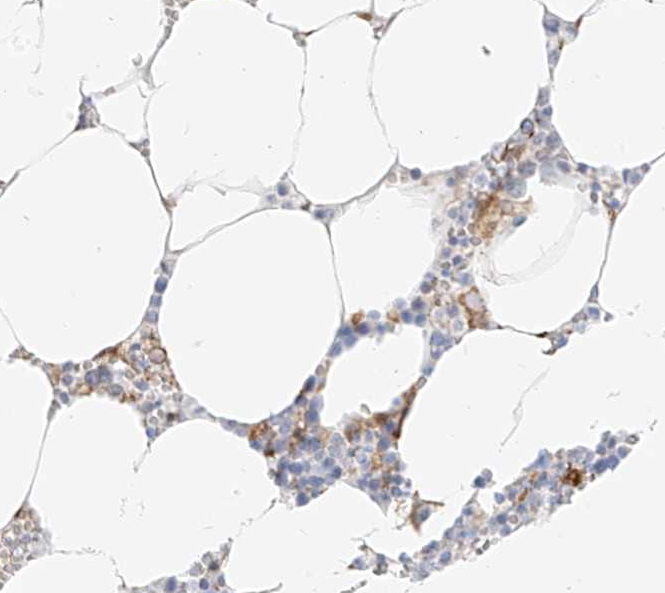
{"staining": {"intensity": "negative", "quantity": "none", "location": "none"}, "tissue": "bone marrow", "cell_type": "Hematopoietic cells", "image_type": "normal", "snomed": [{"axis": "morphology", "description": "Normal tissue, NOS"}, {"axis": "topography", "description": "Bone marrow"}], "caption": "Immunohistochemical staining of unremarkable human bone marrow reveals no significant expression in hematopoietic cells.", "gene": "NHSL1", "patient": {"sex": "male", "age": 70}}